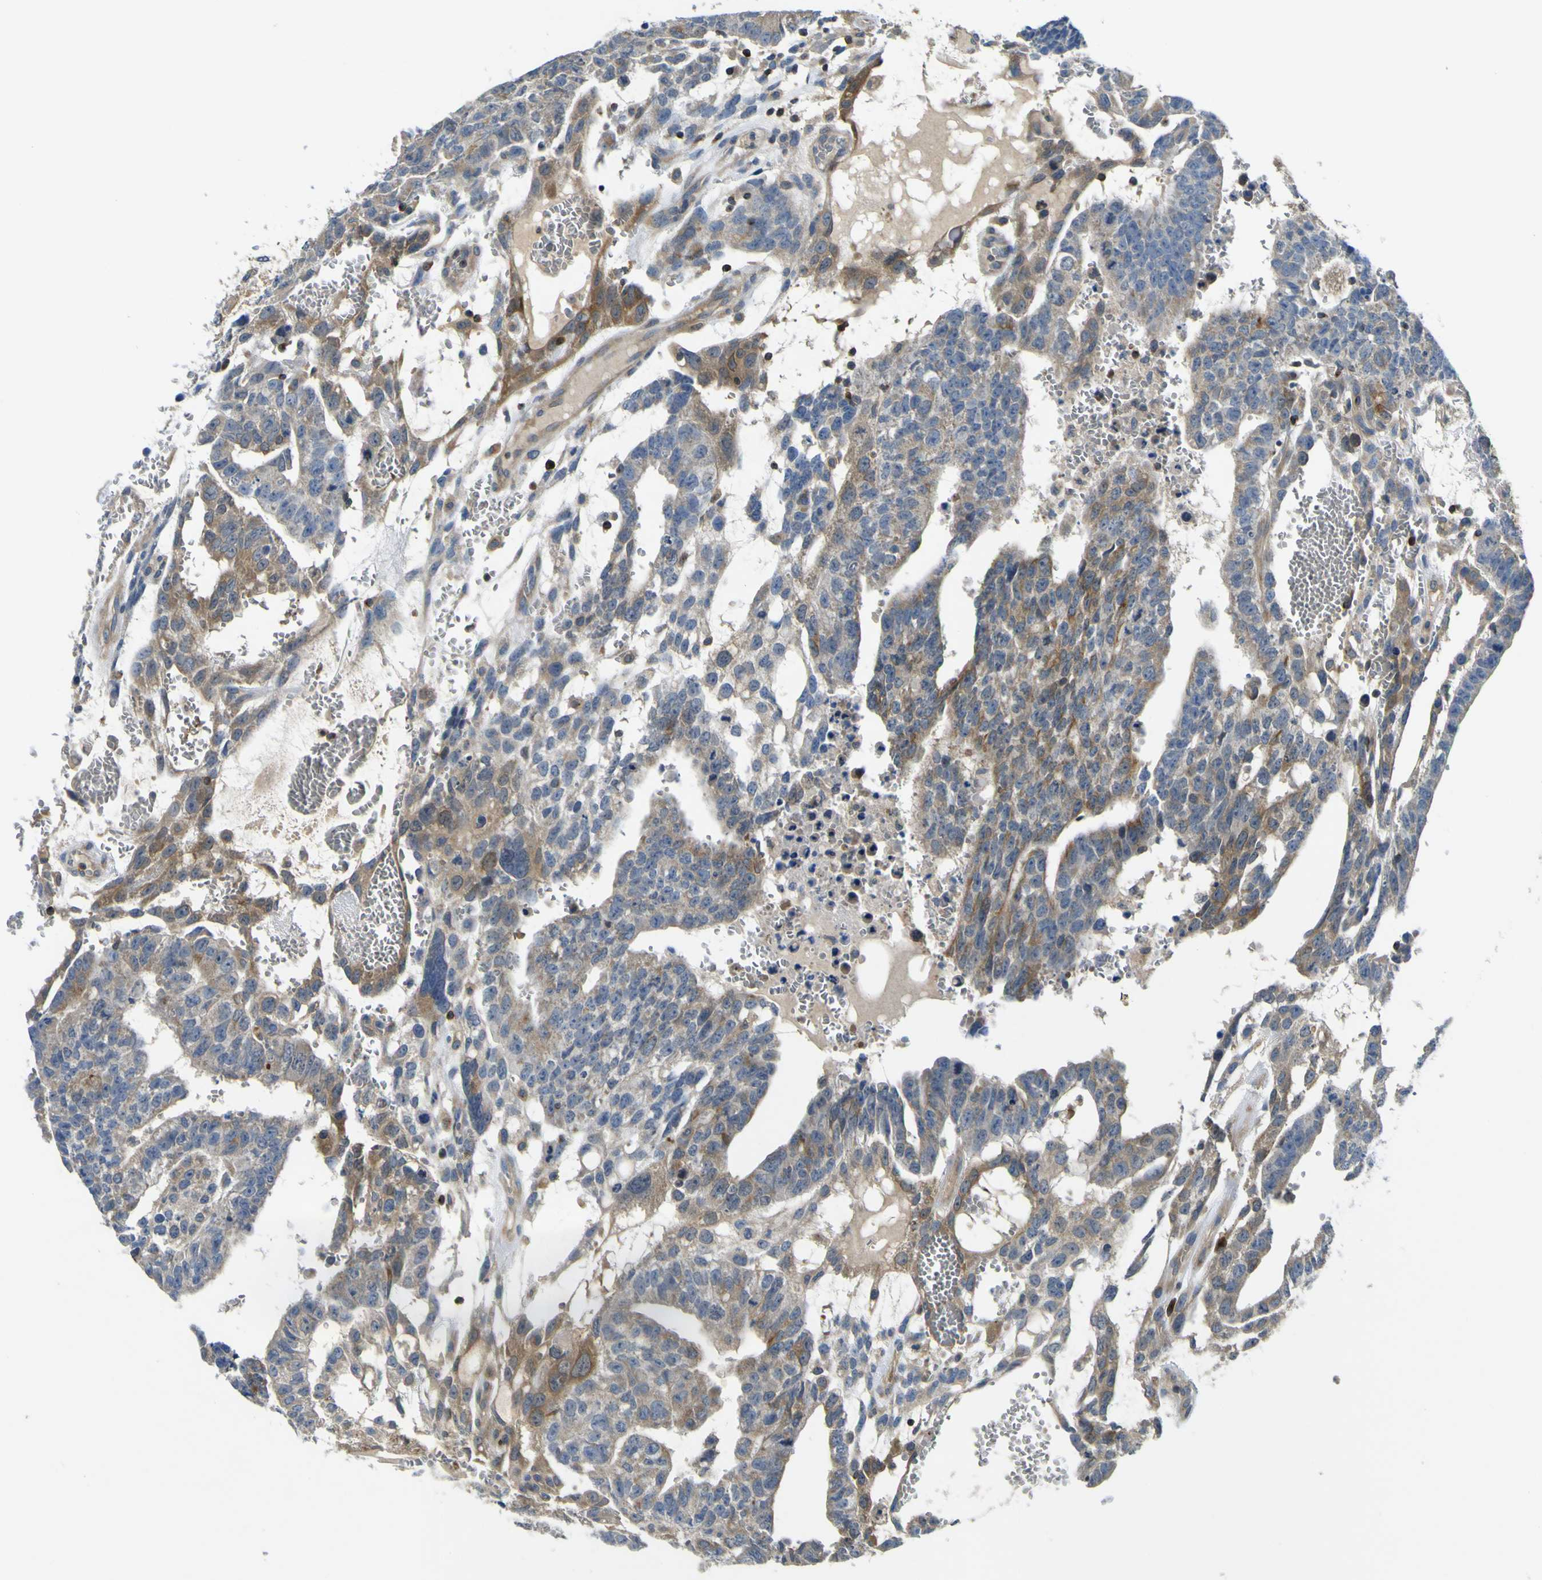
{"staining": {"intensity": "moderate", "quantity": "25%-75%", "location": "cytoplasmic/membranous"}, "tissue": "testis cancer", "cell_type": "Tumor cells", "image_type": "cancer", "snomed": [{"axis": "morphology", "description": "Seminoma, NOS"}, {"axis": "morphology", "description": "Carcinoma, Embryonal, NOS"}, {"axis": "topography", "description": "Testis"}], "caption": "Immunohistochemistry of testis cancer displays medium levels of moderate cytoplasmic/membranous staining in about 25%-75% of tumor cells.", "gene": "EML2", "patient": {"sex": "male", "age": 52}}